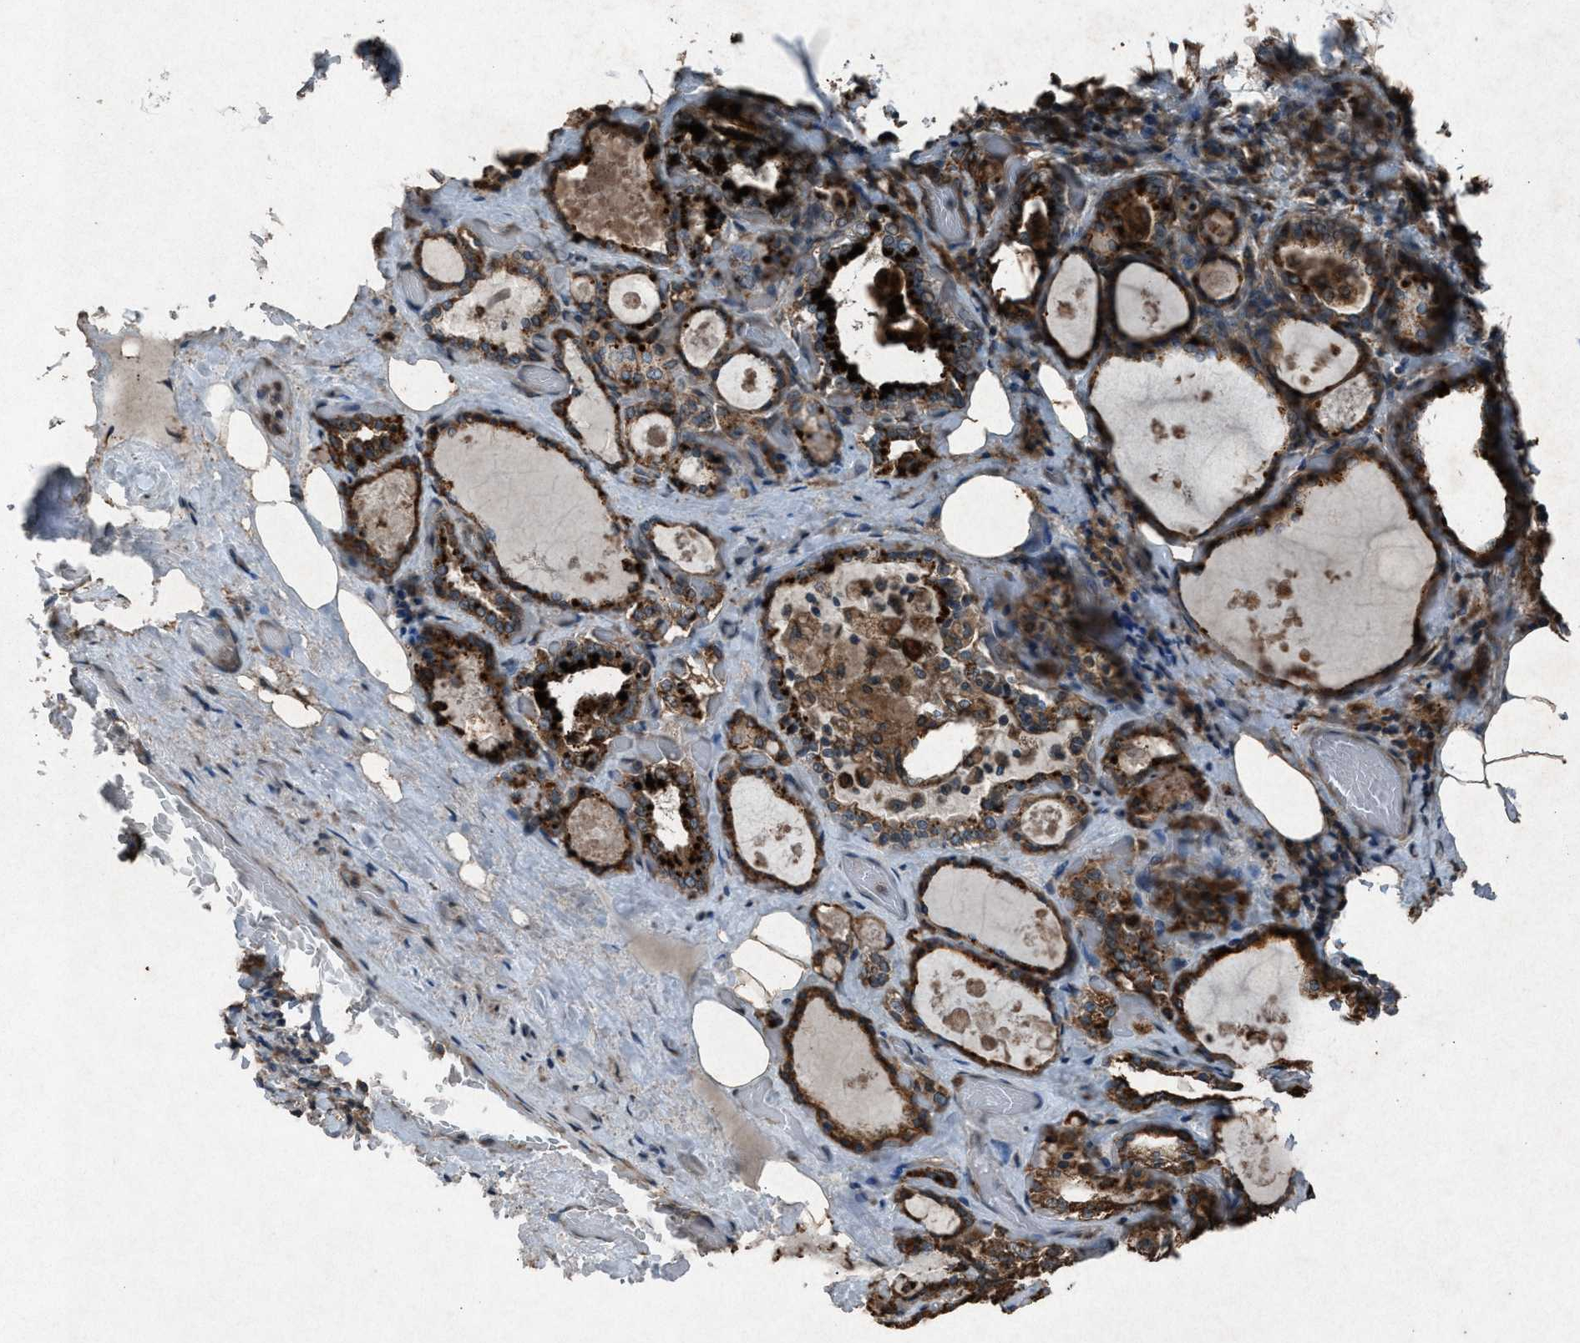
{"staining": {"intensity": "strong", "quantity": ">75%", "location": "cytoplasmic/membranous"}, "tissue": "thyroid gland", "cell_type": "Glandular cells", "image_type": "normal", "snomed": [{"axis": "morphology", "description": "Normal tissue, NOS"}, {"axis": "topography", "description": "Thyroid gland"}], "caption": "This micrograph reveals unremarkable thyroid gland stained with immunohistochemistry (IHC) to label a protein in brown. The cytoplasmic/membranous of glandular cells show strong positivity for the protein. Nuclei are counter-stained blue.", "gene": "CALR", "patient": {"sex": "male", "age": 61}}